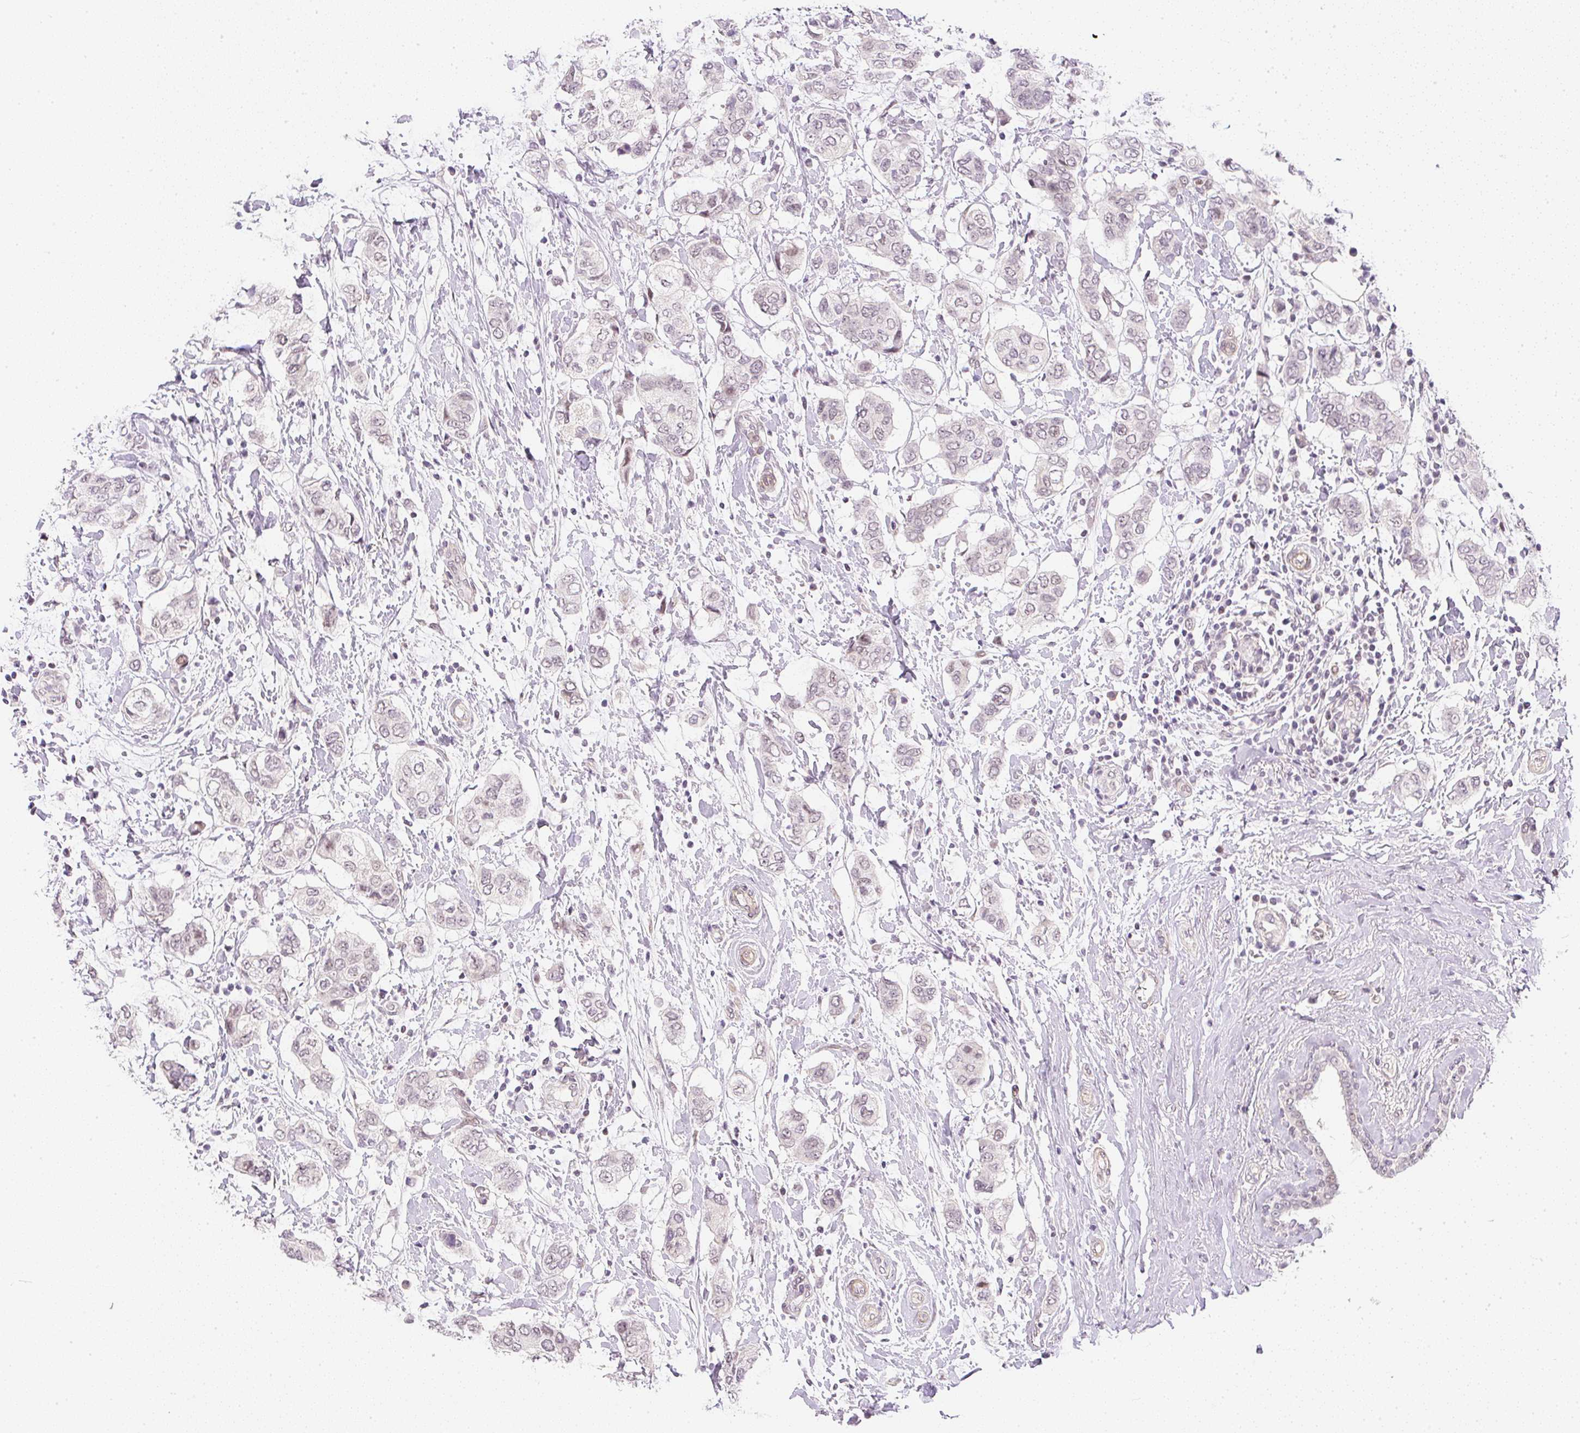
{"staining": {"intensity": "weak", "quantity": ">75%", "location": "nuclear"}, "tissue": "breast cancer", "cell_type": "Tumor cells", "image_type": "cancer", "snomed": [{"axis": "morphology", "description": "Lobular carcinoma"}, {"axis": "topography", "description": "Breast"}], "caption": "Immunohistochemical staining of lobular carcinoma (breast) reveals weak nuclear protein staining in approximately >75% of tumor cells. The protein of interest is stained brown, and the nuclei are stained in blue (DAB (3,3'-diaminobenzidine) IHC with brightfield microscopy, high magnification).", "gene": "DPPA4", "patient": {"sex": "female", "age": 51}}